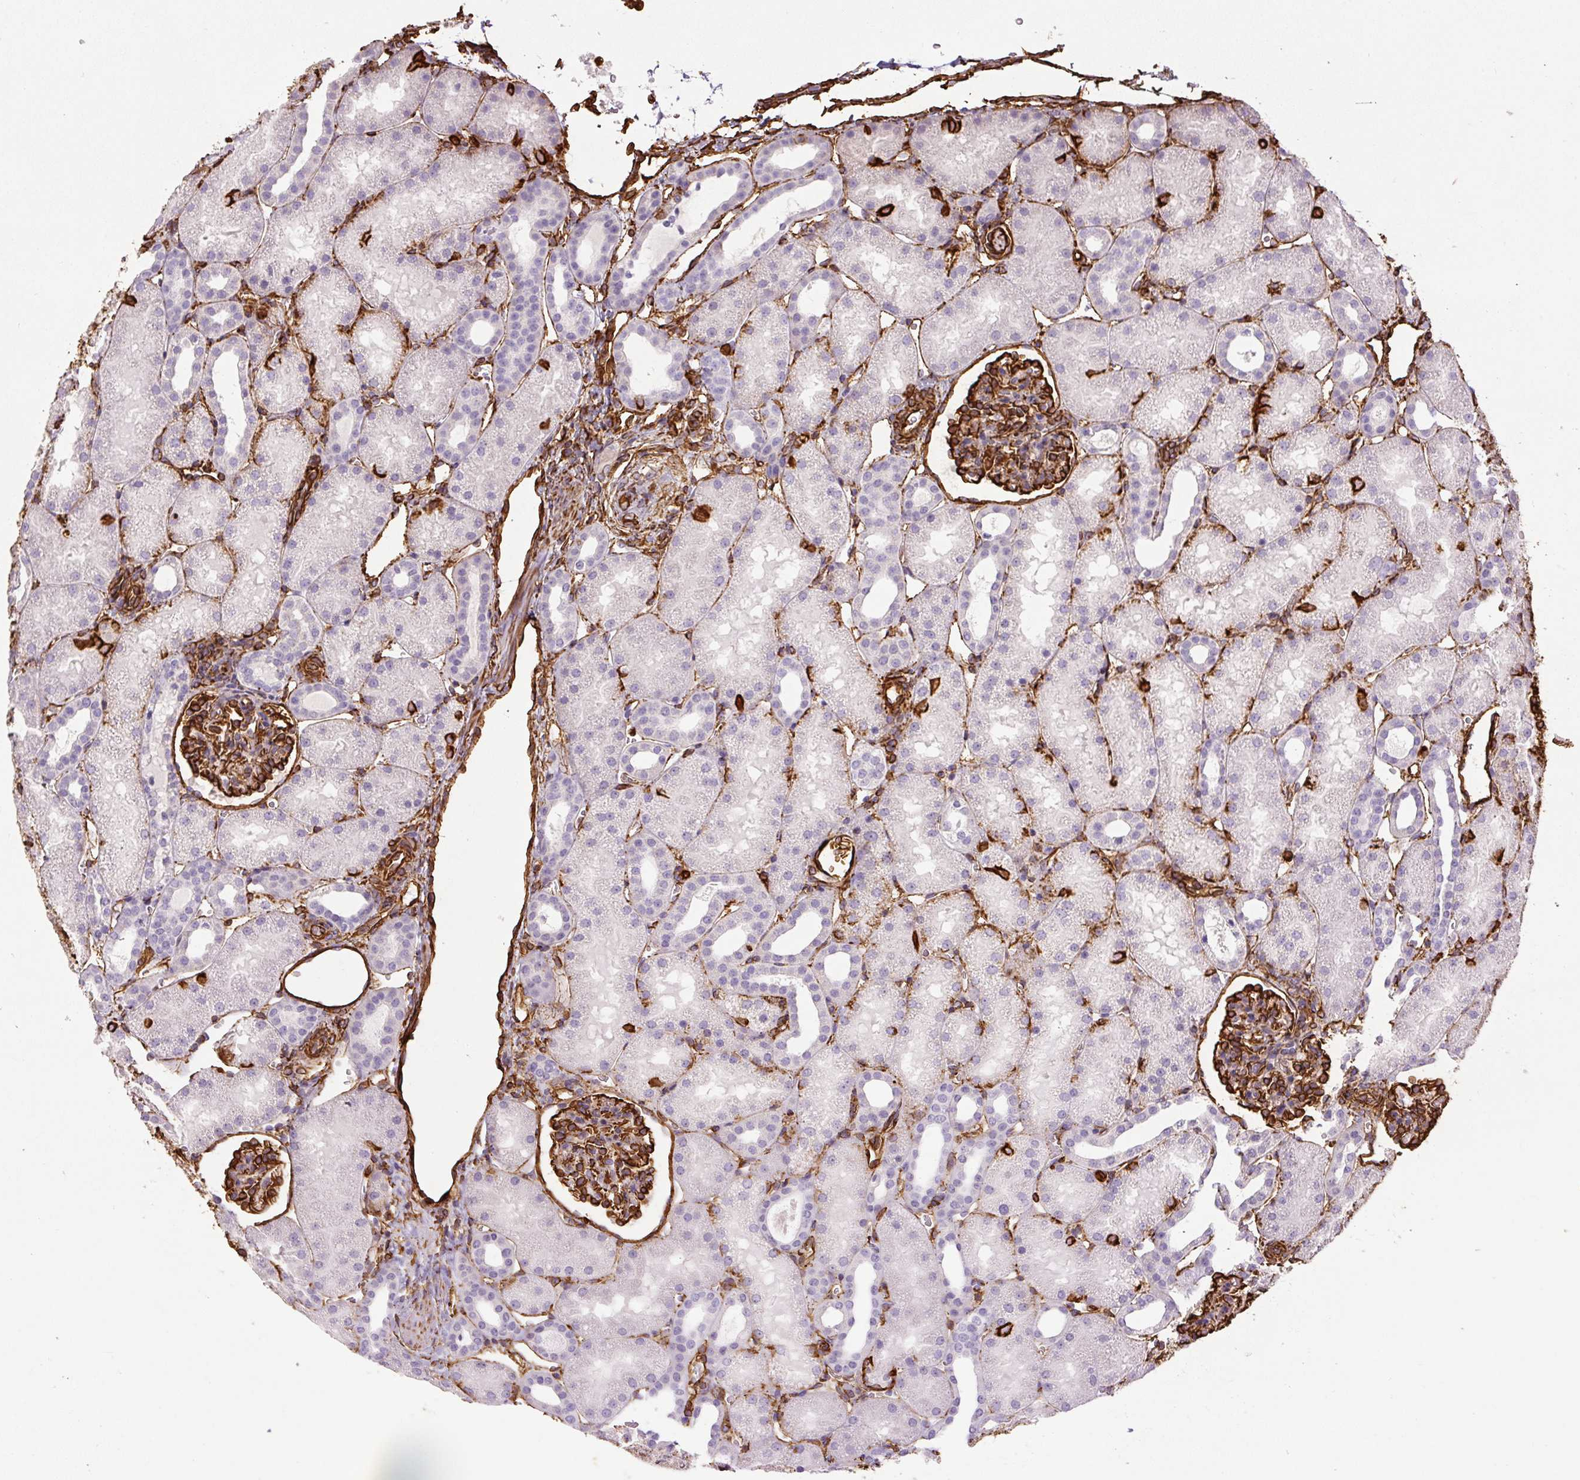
{"staining": {"intensity": "strong", "quantity": "25%-75%", "location": "cytoplasmic/membranous"}, "tissue": "kidney", "cell_type": "Cells in glomeruli", "image_type": "normal", "snomed": [{"axis": "morphology", "description": "Normal tissue, NOS"}, {"axis": "topography", "description": "Kidney"}], "caption": "A micrograph of human kidney stained for a protein displays strong cytoplasmic/membranous brown staining in cells in glomeruli.", "gene": "VIM", "patient": {"sex": "male", "age": 2}}